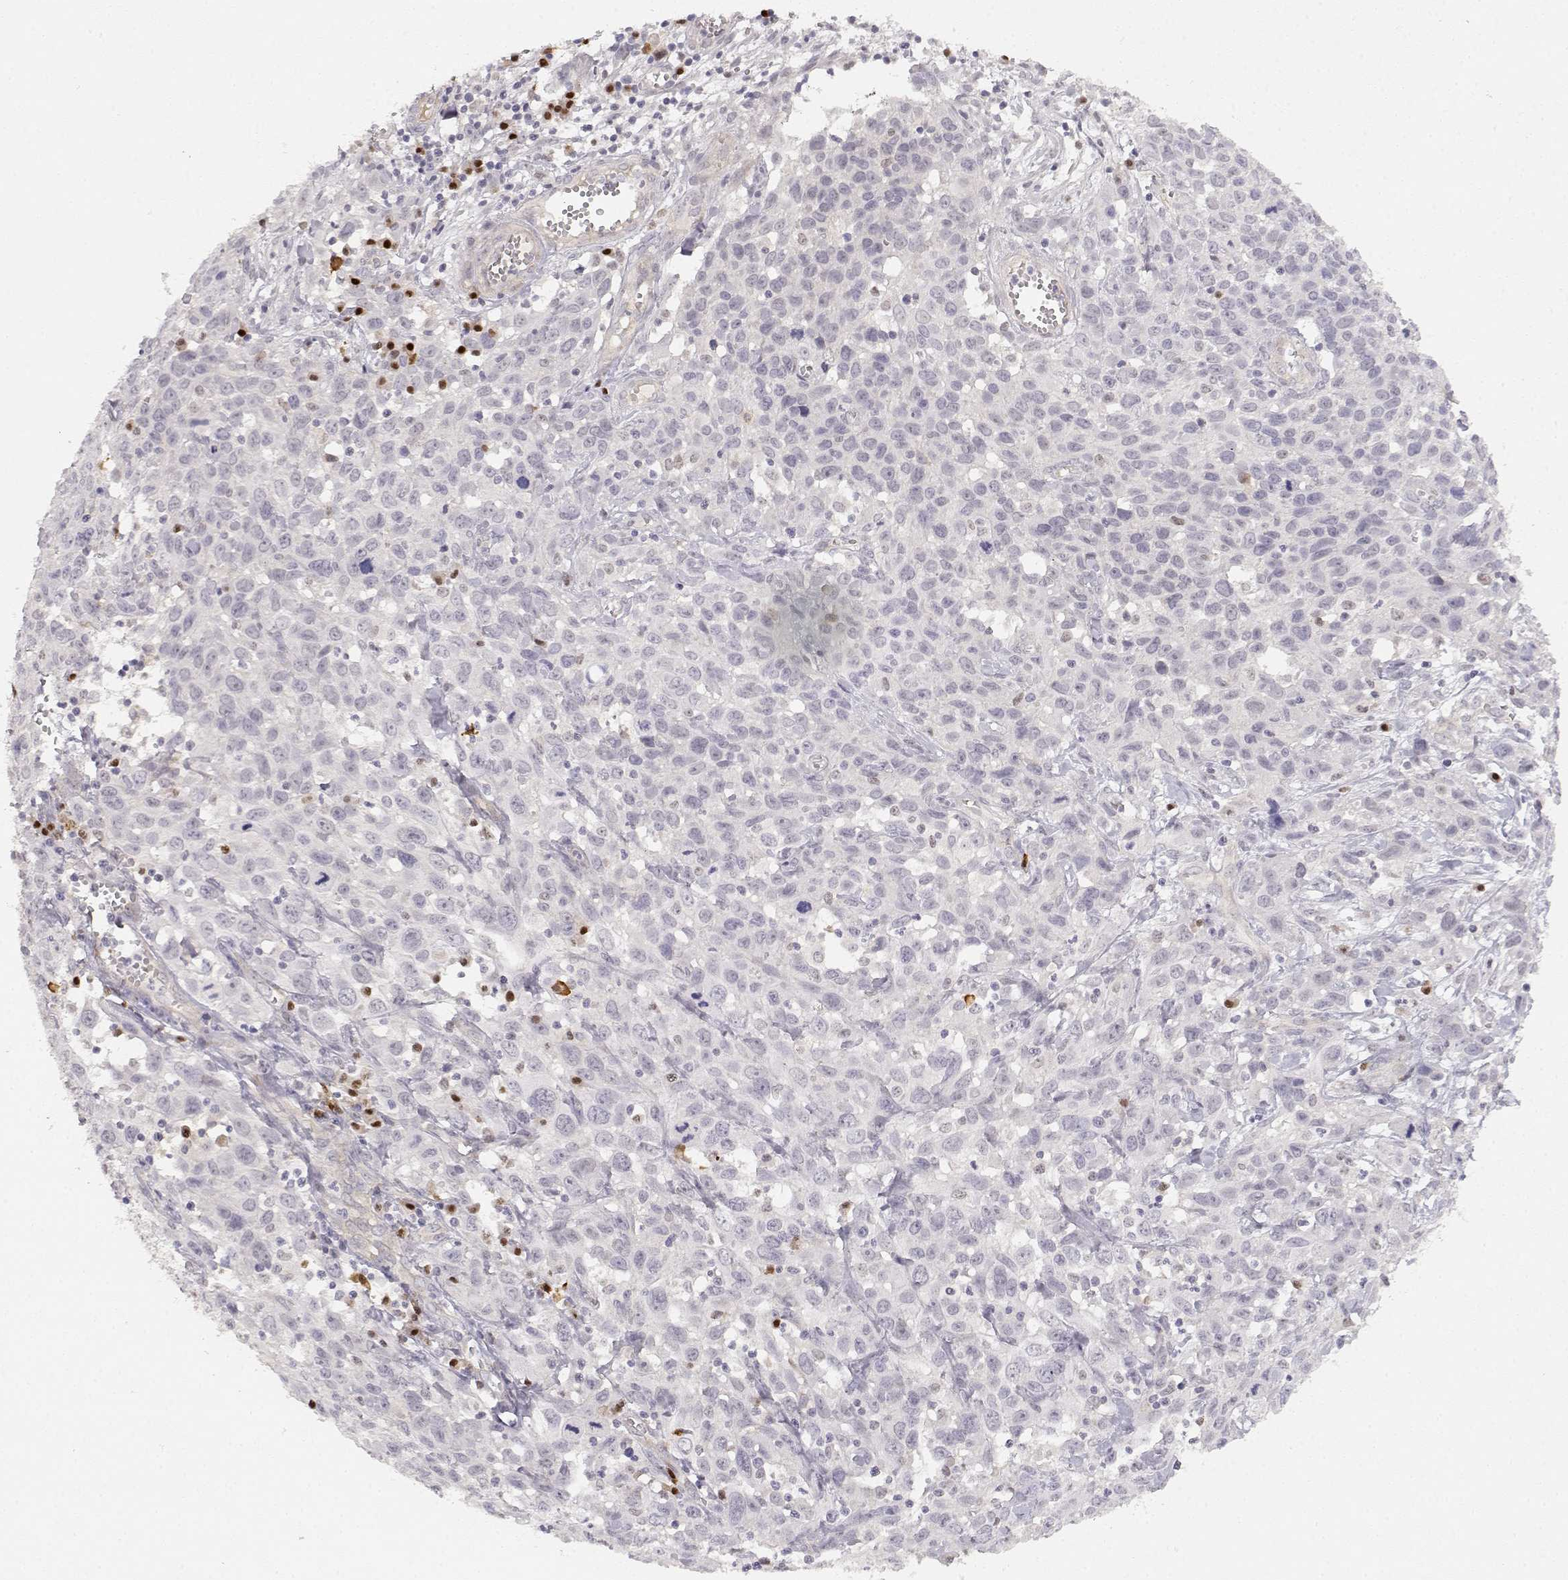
{"staining": {"intensity": "weak", "quantity": "<25%", "location": "nuclear"}, "tissue": "cervical cancer", "cell_type": "Tumor cells", "image_type": "cancer", "snomed": [{"axis": "morphology", "description": "Squamous cell carcinoma, NOS"}, {"axis": "topography", "description": "Cervix"}], "caption": "DAB immunohistochemical staining of human cervical squamous cell carcinoma reveals no significant expression in tumor cells.", "gene": "EAF2", "patient": {"sex": "female", "age": 38}}